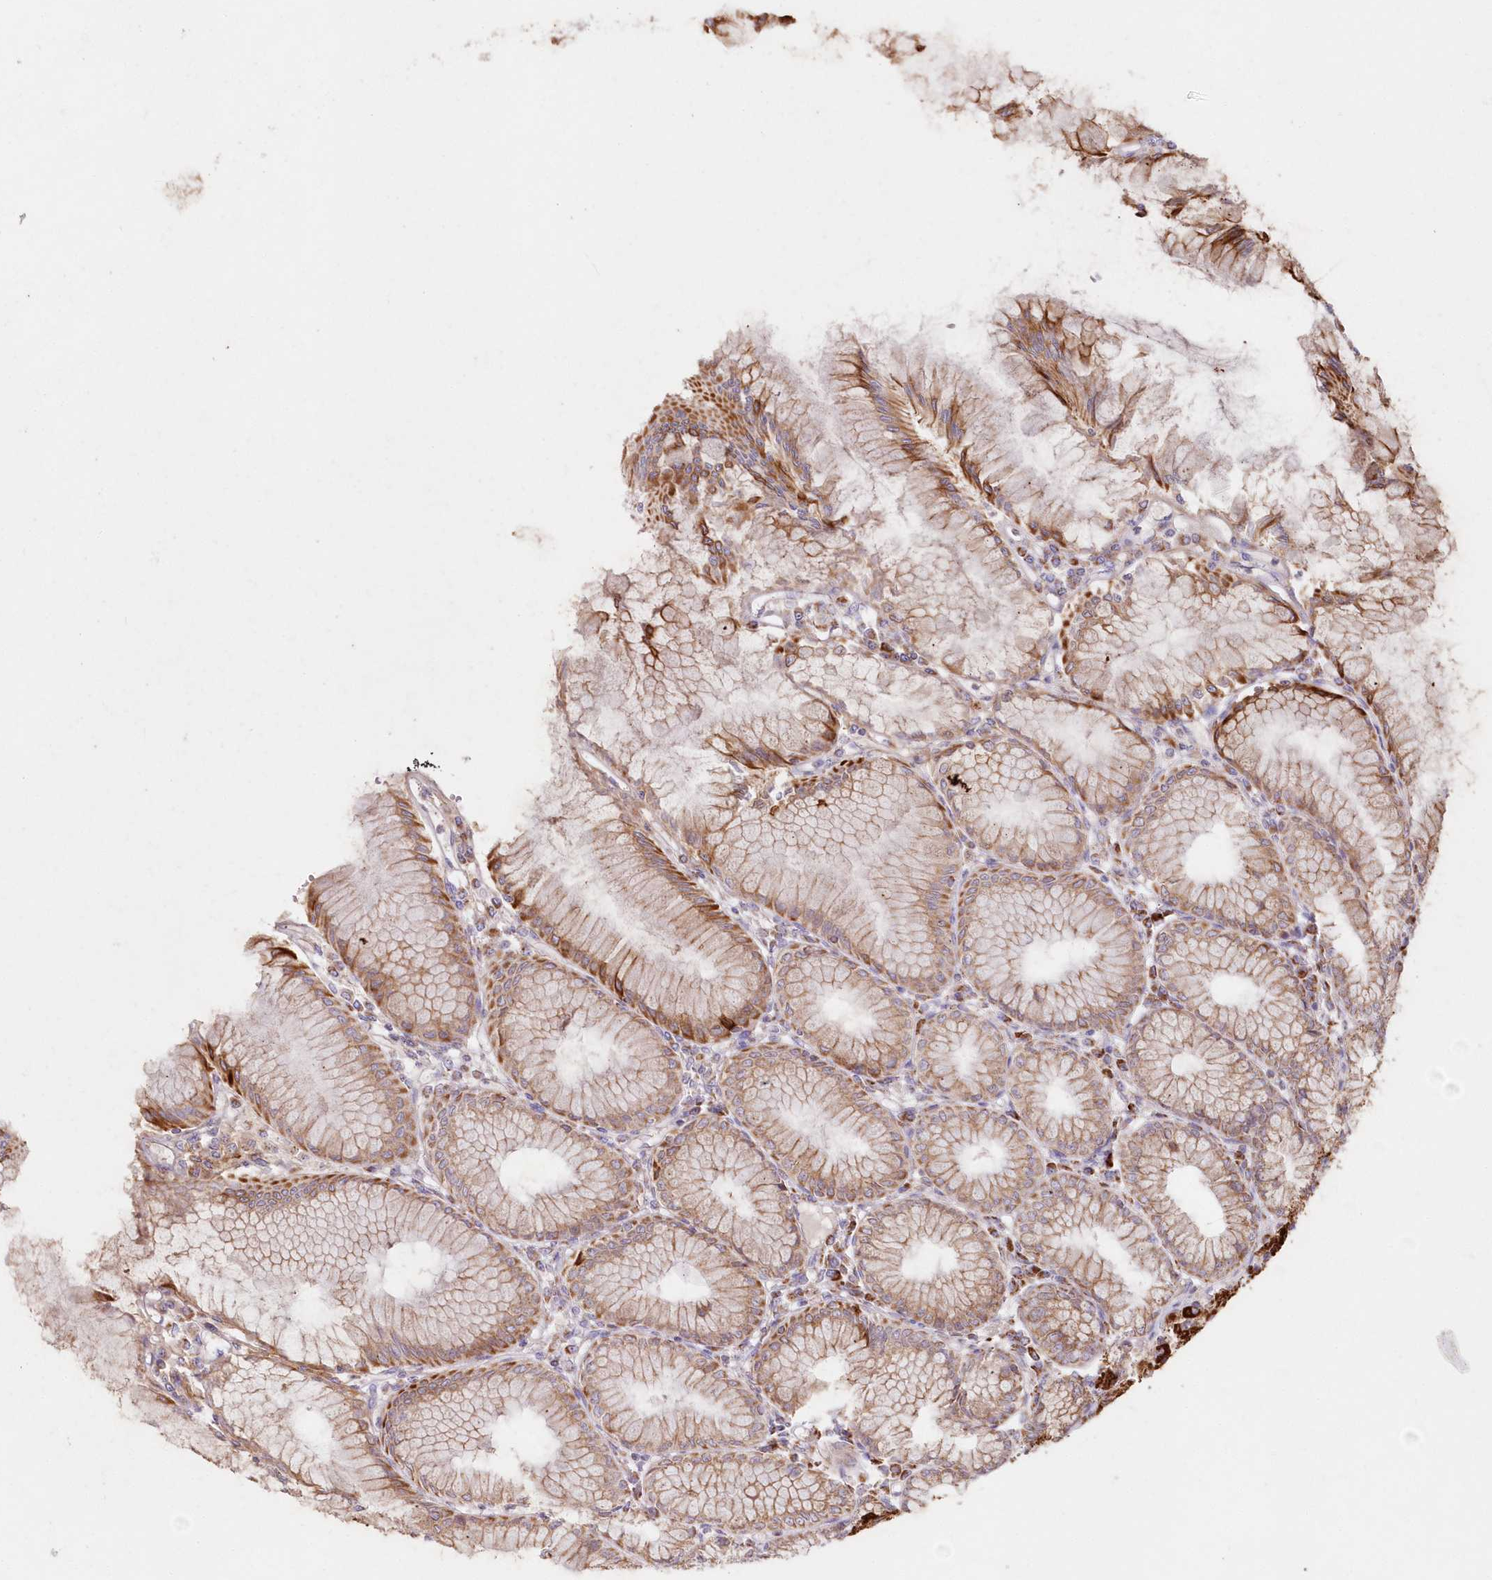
{"staining": {"intensity": "strong", "quantity": ">75%", "location": "cytoplasmic/membranous"}, "tissue": "stomach", "cell_type": "Glandular cells", "image_type": "normal", "snomed": [{"axis": "morphology", "description": "Normal tissue, NOS"}, {"axis": "topography", "description": "Stomach"}], "caption": "Immunohistochemistry (IHC) (DAB (3,3'-diaminobenzidine)) staining of normal human stomach exhibits strong cytoplasmic/membranous protein staining in approximately >75% of glandular cells.", "gene": "DNA2", "patient": {"sex": "female", "age": 57}}